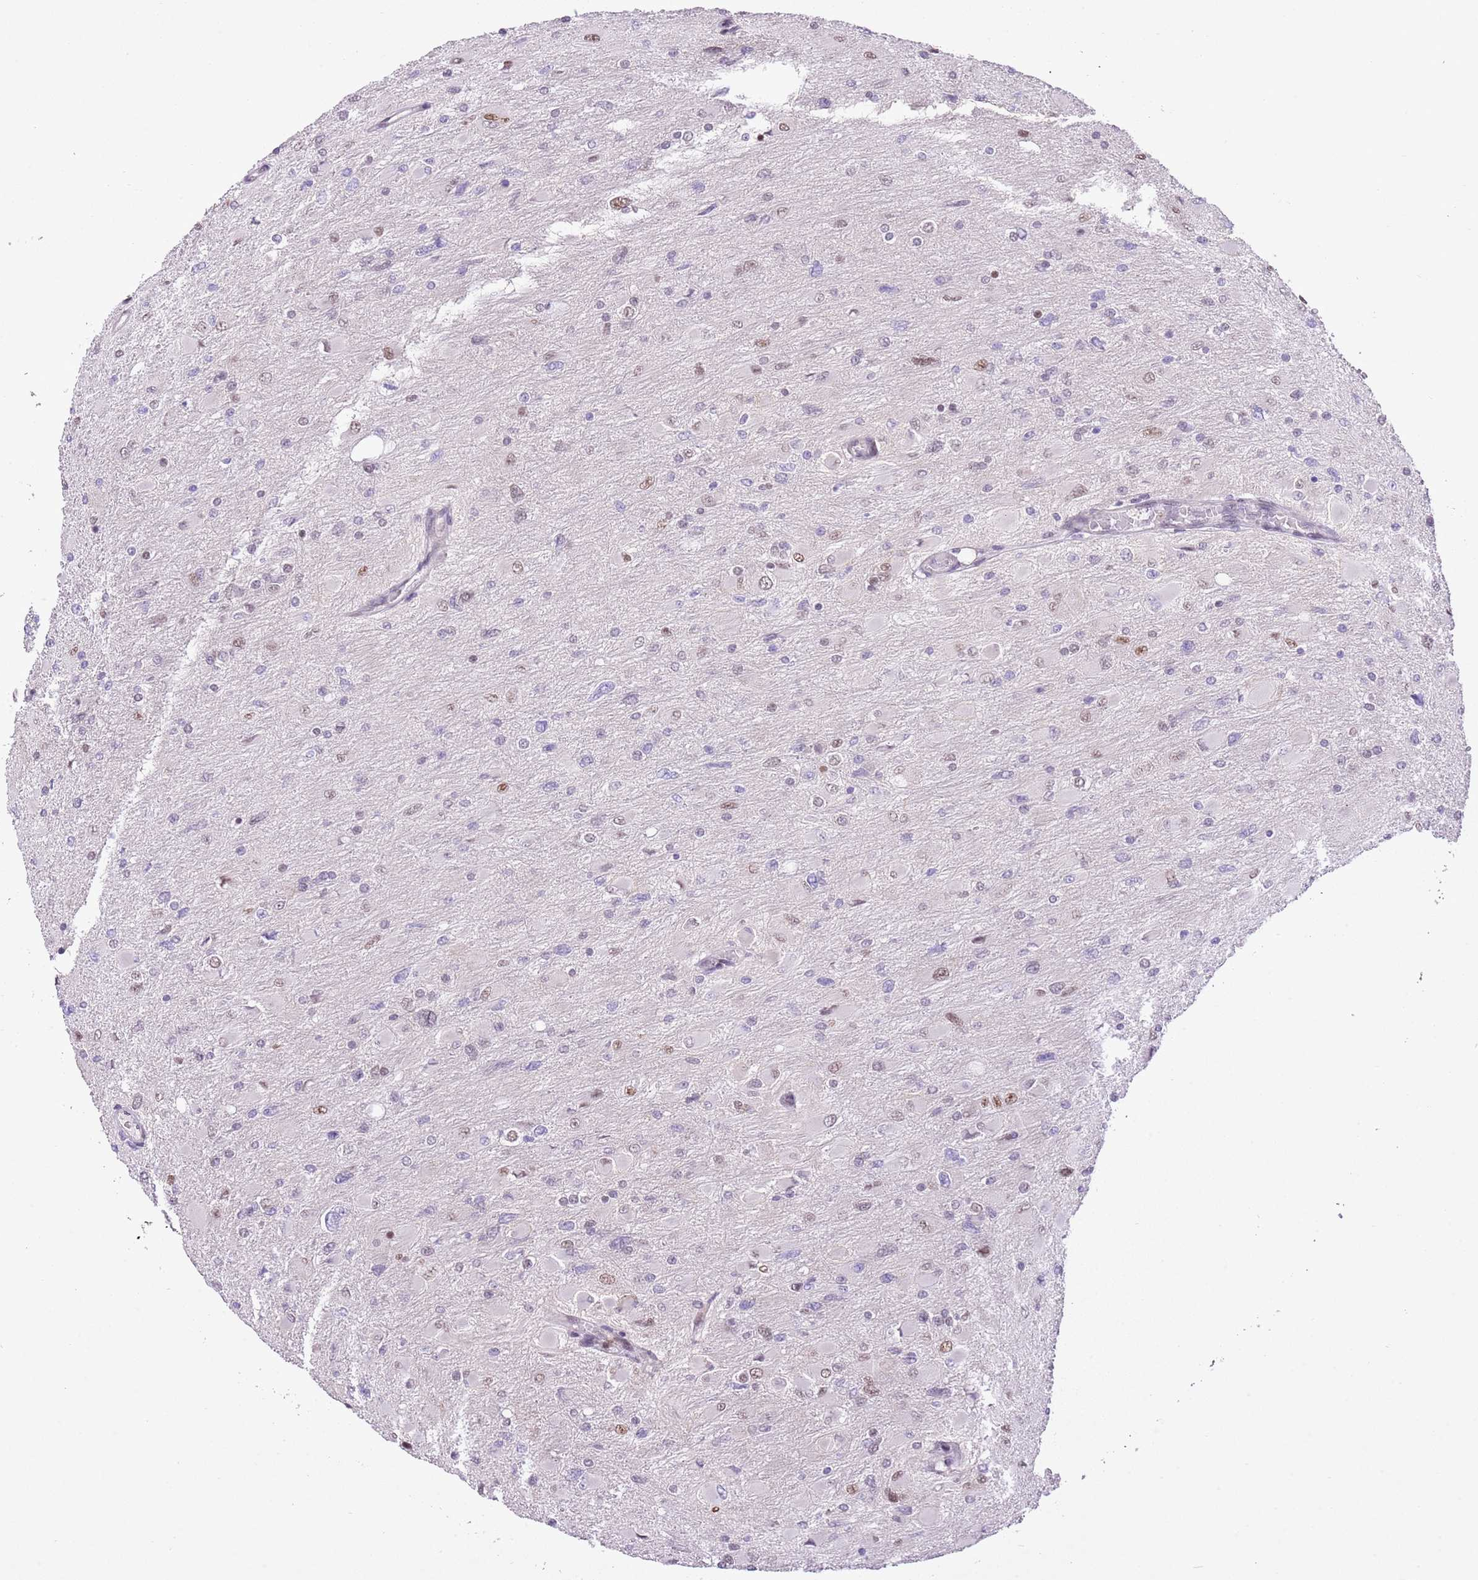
{"staining": {"intensity": "weak", "quantity": "<25%", "location": "nuclear"}, "tissue": "glioma", "cell_type": "Tumor cells", "image_type": "cancer", "snomed": [{"axis": "morphology", "description": "Glioma, malignant, High grade"}, {"axis": "topography", "description": "Cerebral cortex"}], "caption": "Photomicrograph shows no protein staining in tumor cells of glioma tissue.", "gene": "NACC2", "patient": {"sex": "female", "age": 36}}